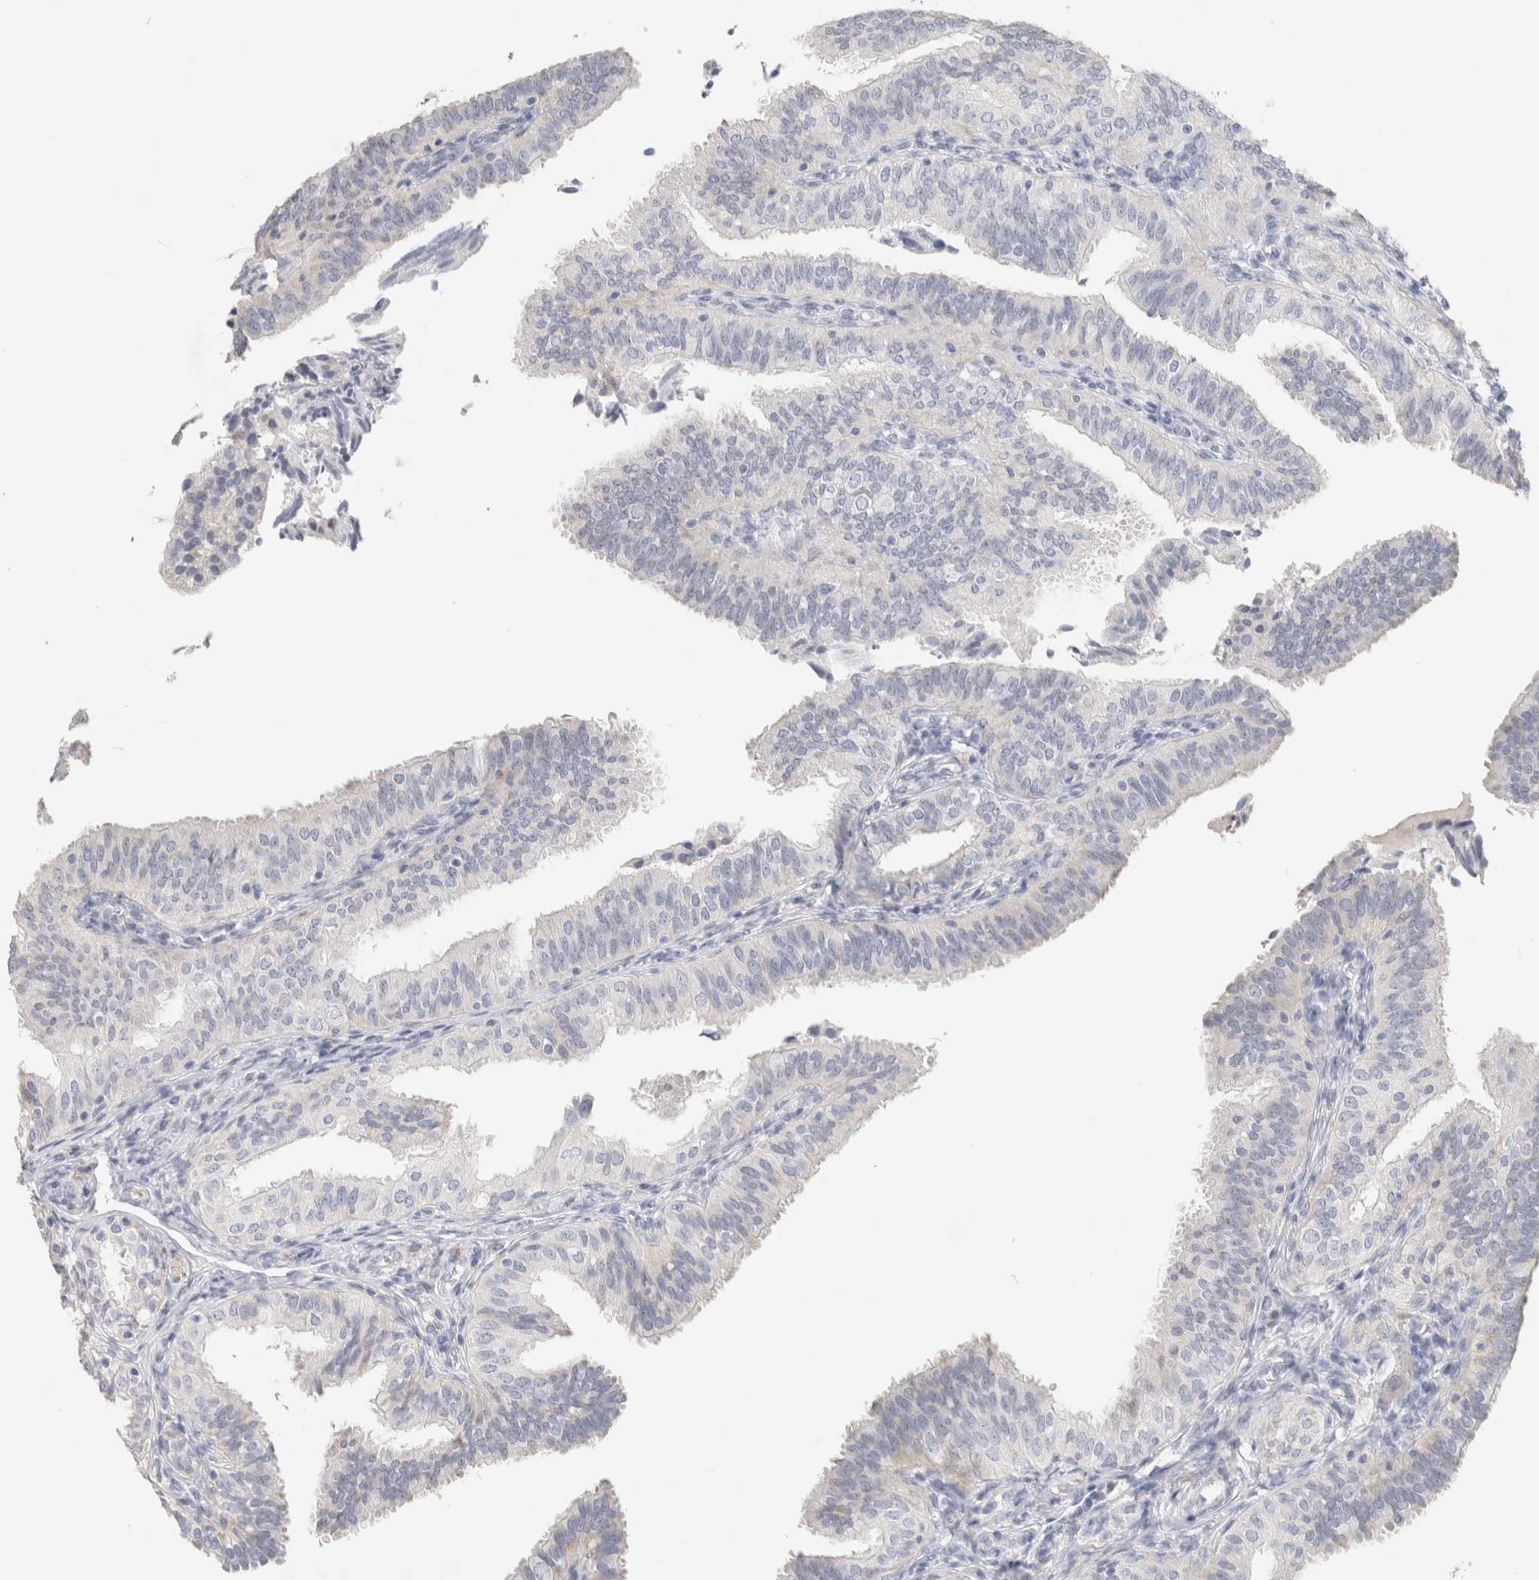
{"staining": {"intensity": "negative", "quantity": "none", "location": "none"}, "tissue": "fallopian tube", "cell_type": "Glandular cells", "image_type": "normal", "snomed": [{"axis": "morphology", "description": "Normal tissue, NOS"}, {"axis": "topography", "description": "Fallopian tube"}], "caption": "Immunohistochemistry (IHC) image of unremarkable human fallopian tube stained for a protein (brown), which reveals no staining in glandular cells.", "gene": "NEFM", "patient": {"sex": "female", "age": 35}}